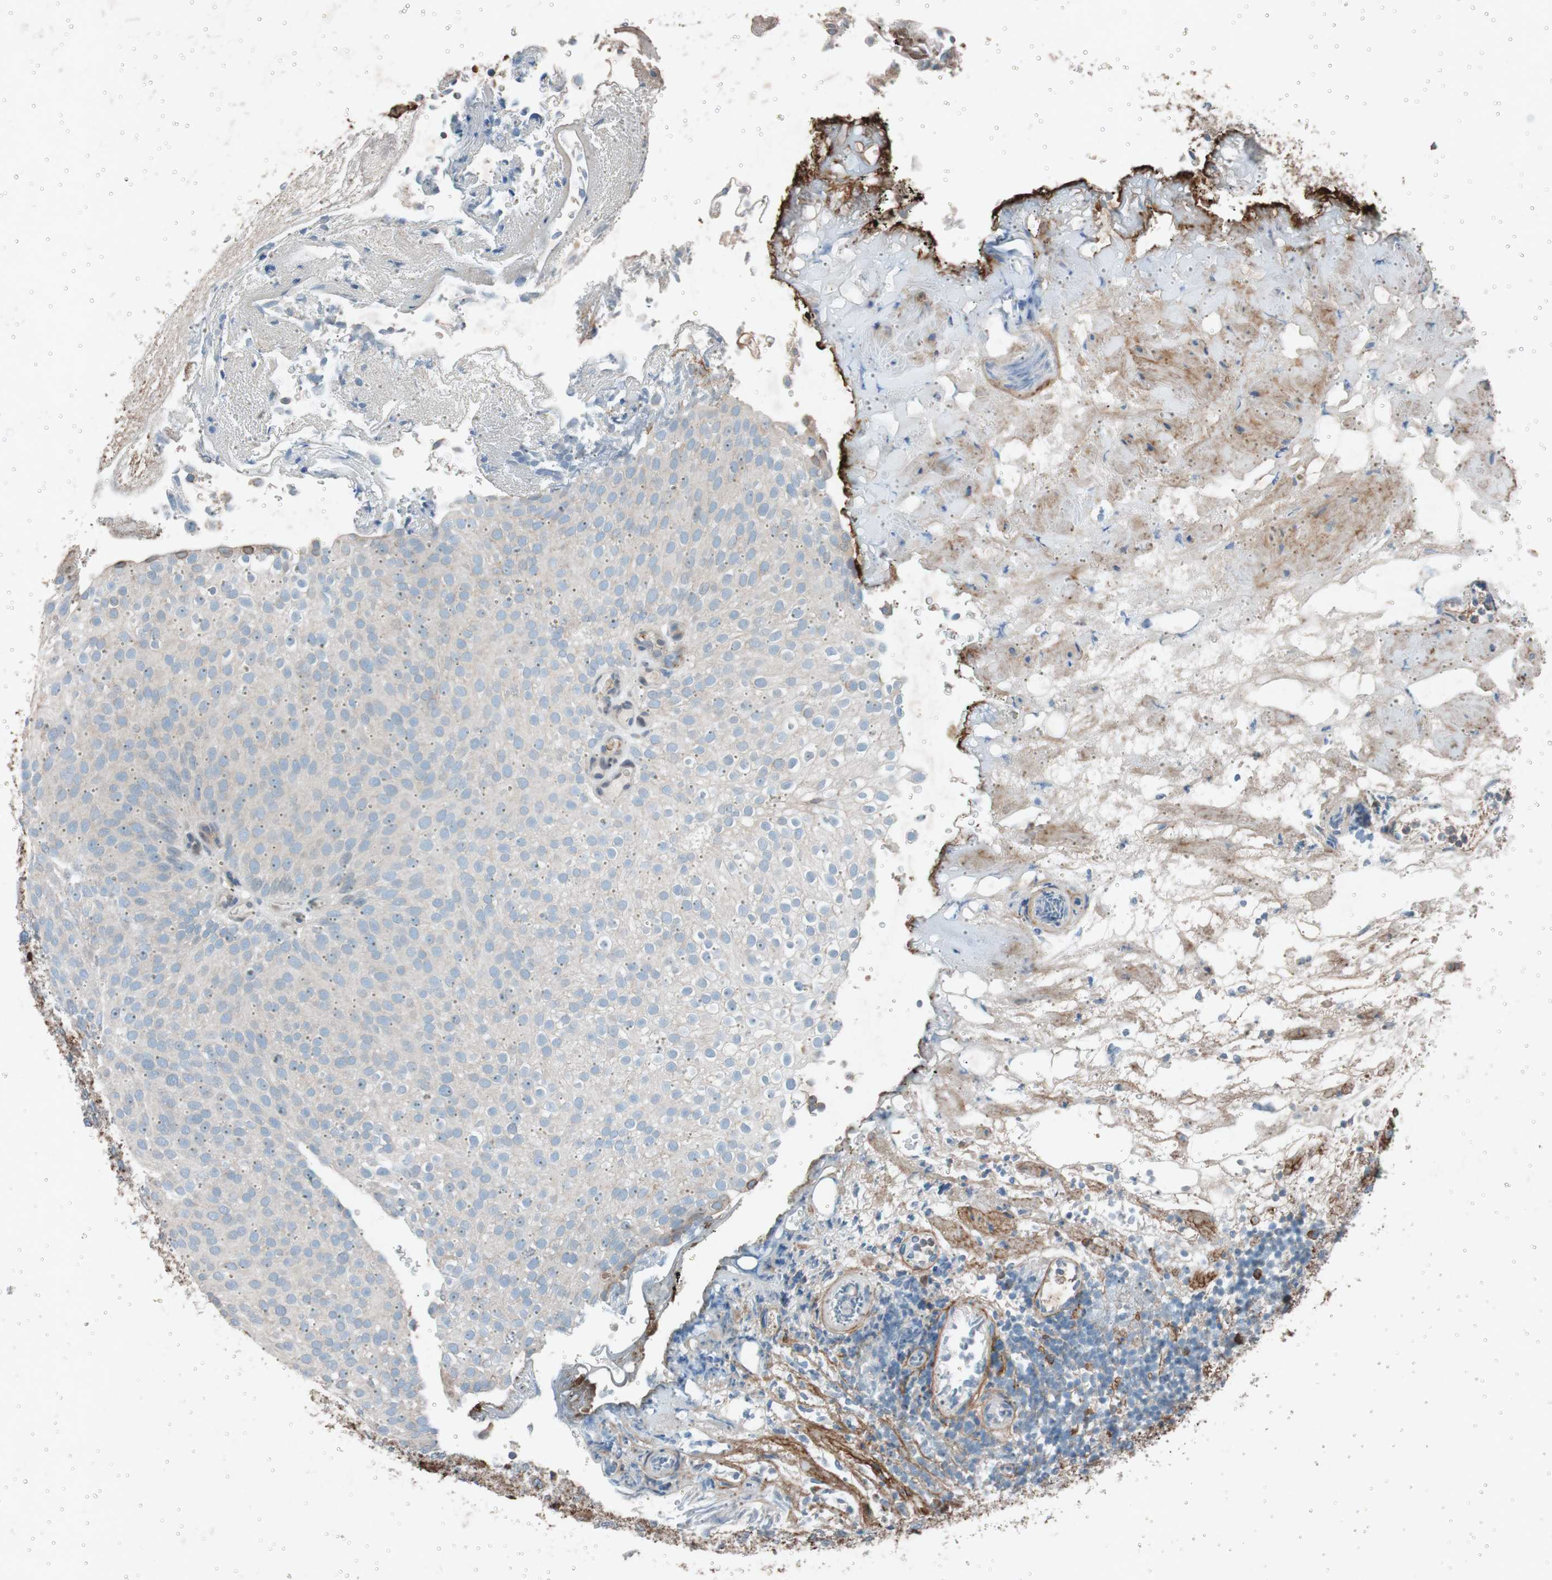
{"staining": {"intensity": "moderate", "quantity": "25%-75%", "location": "cytoplasmic/membranous"}, "tissue": "urothelial cancer", "cell_type": "Tumor cells", "image_type": "cancer", "snomed": [{"axis": "morphology", "description": "Urothelial carcinoma, Low grade"}, {"axis": "topography", "description": "Urinary bladder"}], "caption": "Urothelial carcinoma (low-grade) stained with DAB (3,3'-diaminobenzidine) immunohistochemistry exhibits medium levels of moderate cytoplasmic/membranous staining in approximately 25%-75% of tumor cells. The staining was performed using DAB, with brown indicating positive protein expression. Nuclei are stained blue with hematoxylin.", "gene": "GRB7", "patient": {"sex": "male", "age": 78}}